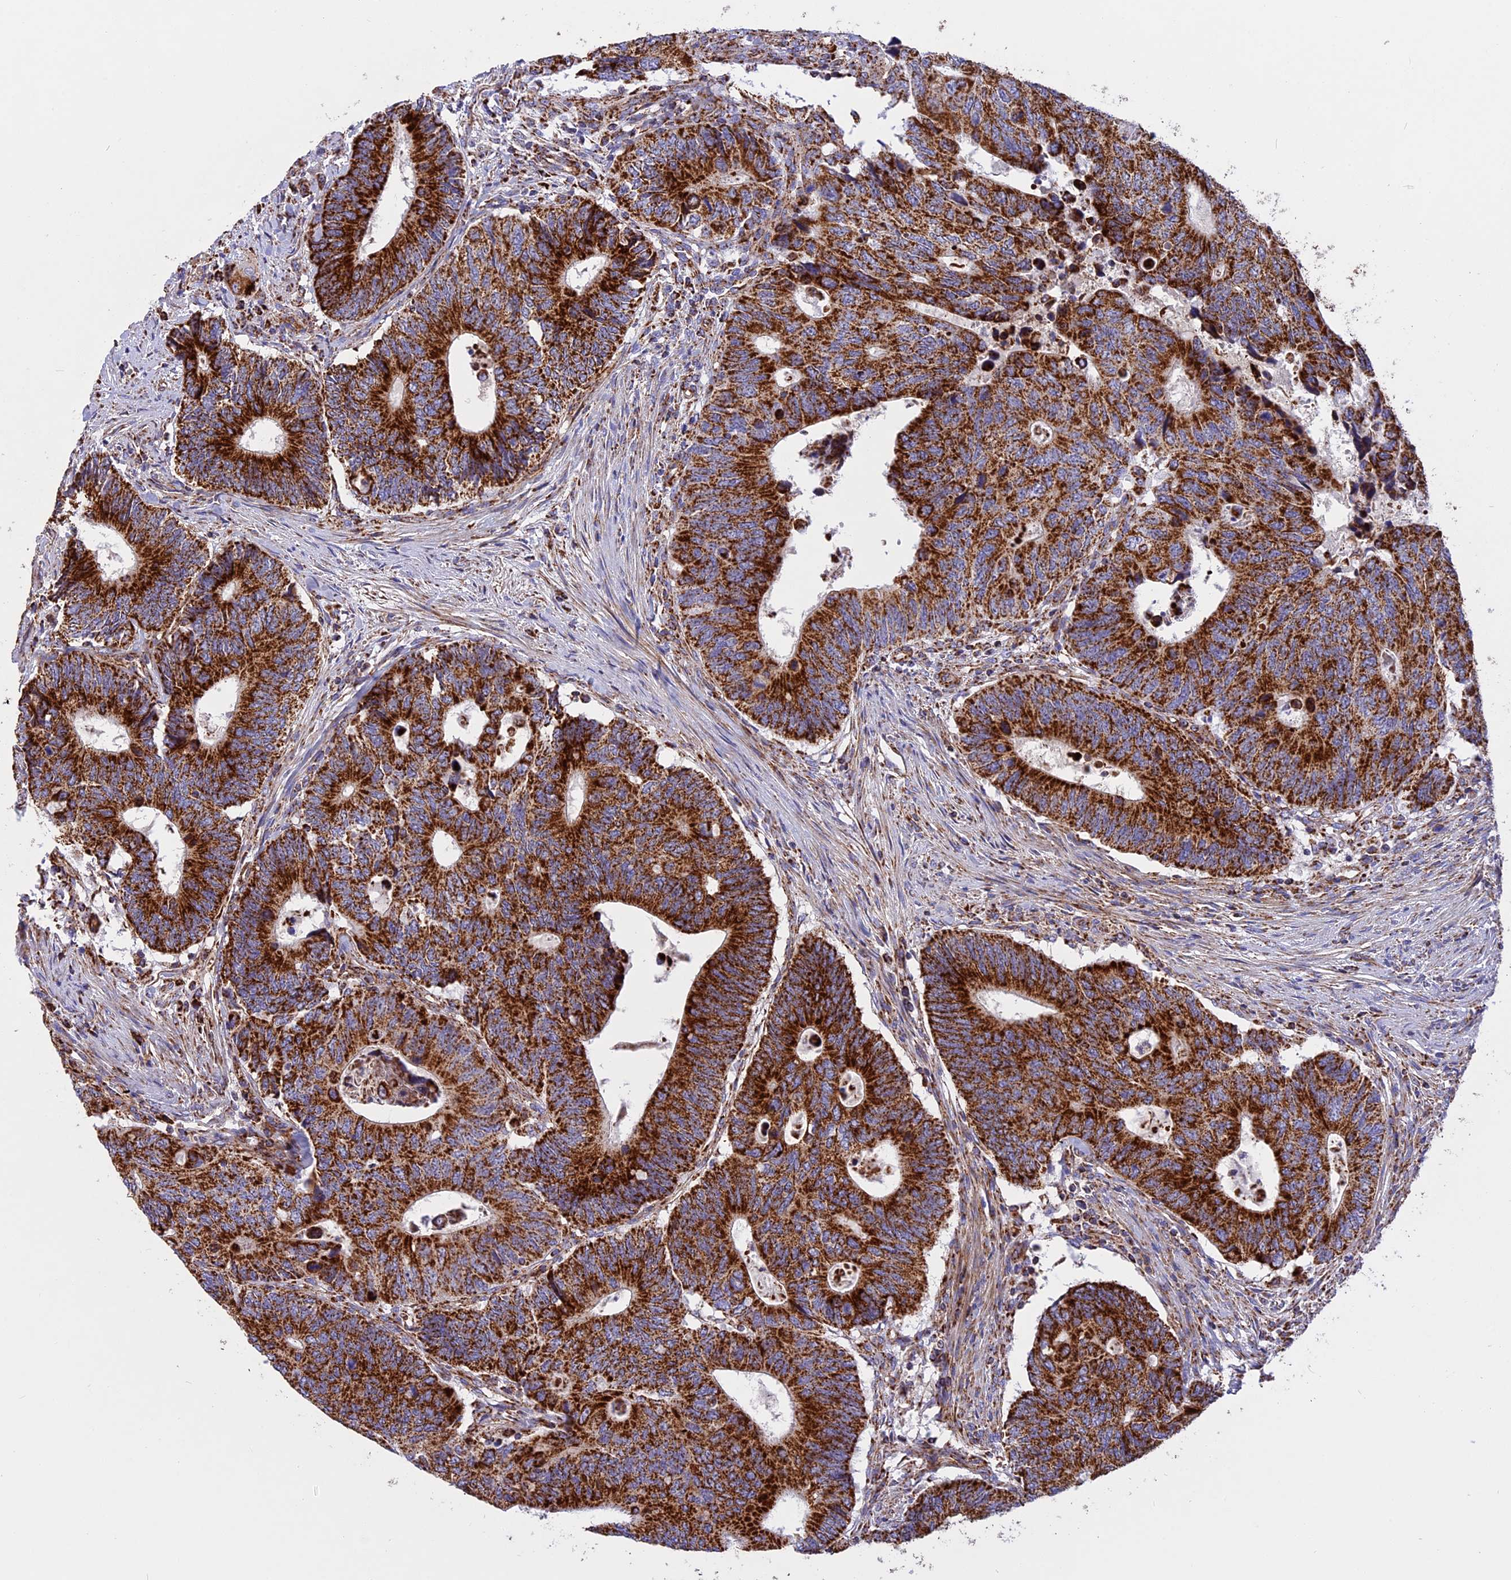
{"staining": {"intensity": "strong", "quantity": ">75%", "location": "cytoplasmic/membranous"}, "tissue": "colorectal cancer", "cell_type": "Tumor cells", "image_type": "cancer", "snomed": [{"axis": "morphology", "description": "Adenocarcinoma, NOS"}, {"axis": "topography", "description": "Colon"}], "caption": "A brown stain shows strong cytoplasmic/membranous positivity of a protein in colorectal cancer tumor cells.", "gene": "UQCRB", "patient": {"sex": "male", "age": 87}}